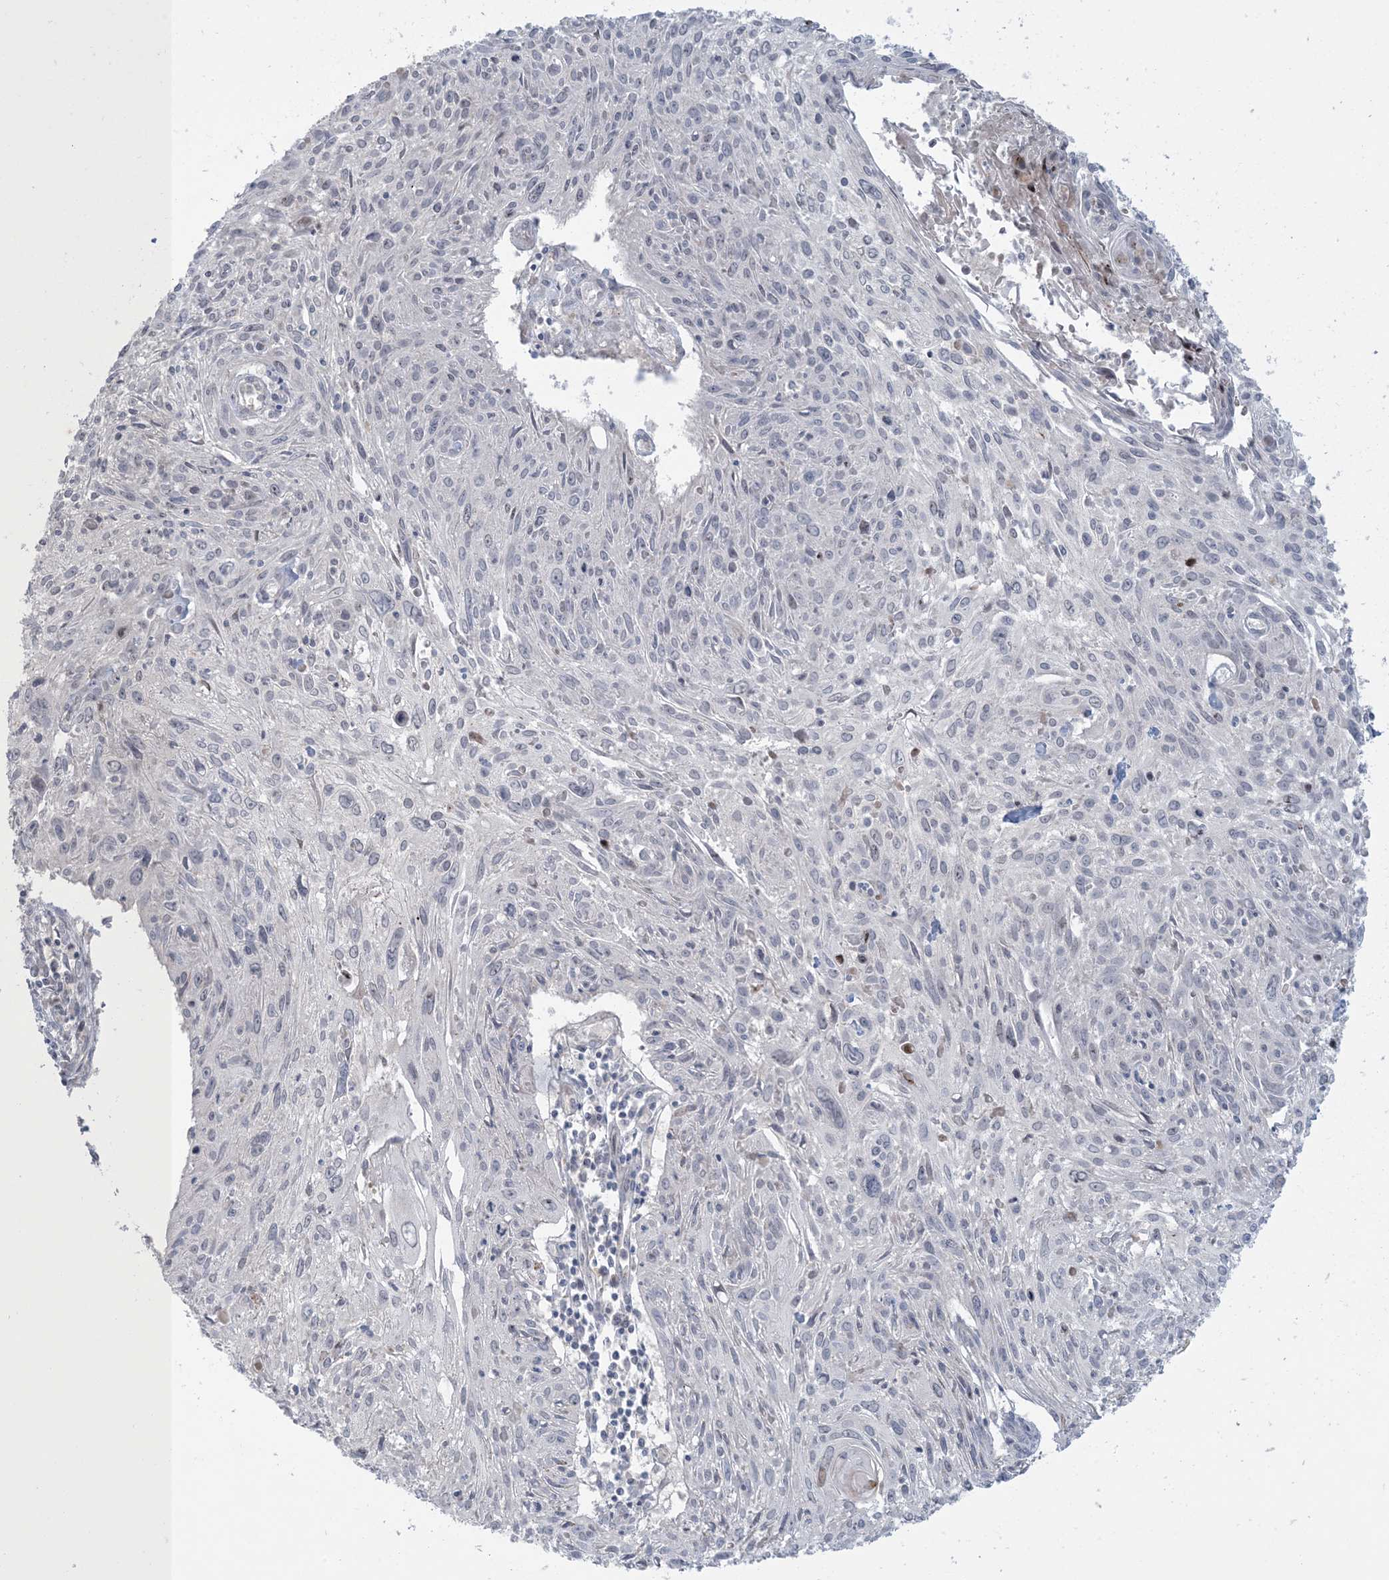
{"staining": {"intensity": "negative", "quantity": "none", "location": "none"}, "tissue": "cervical cancer", "cell_type": "Tumor cells", "image_type": "cancer", "snomed": [{"axis": "morphology", "description": "Squamous cell carcinoma, NOS"}, {"axis": "topography", "description": "Cervix"}], "caption": "Protein analysis of cervical cancer (squamous cell carcinoma) shows no significant expression in tumor cells.", "gene": "NRBP2", "patient": {"sex": "female", "age": 51}}